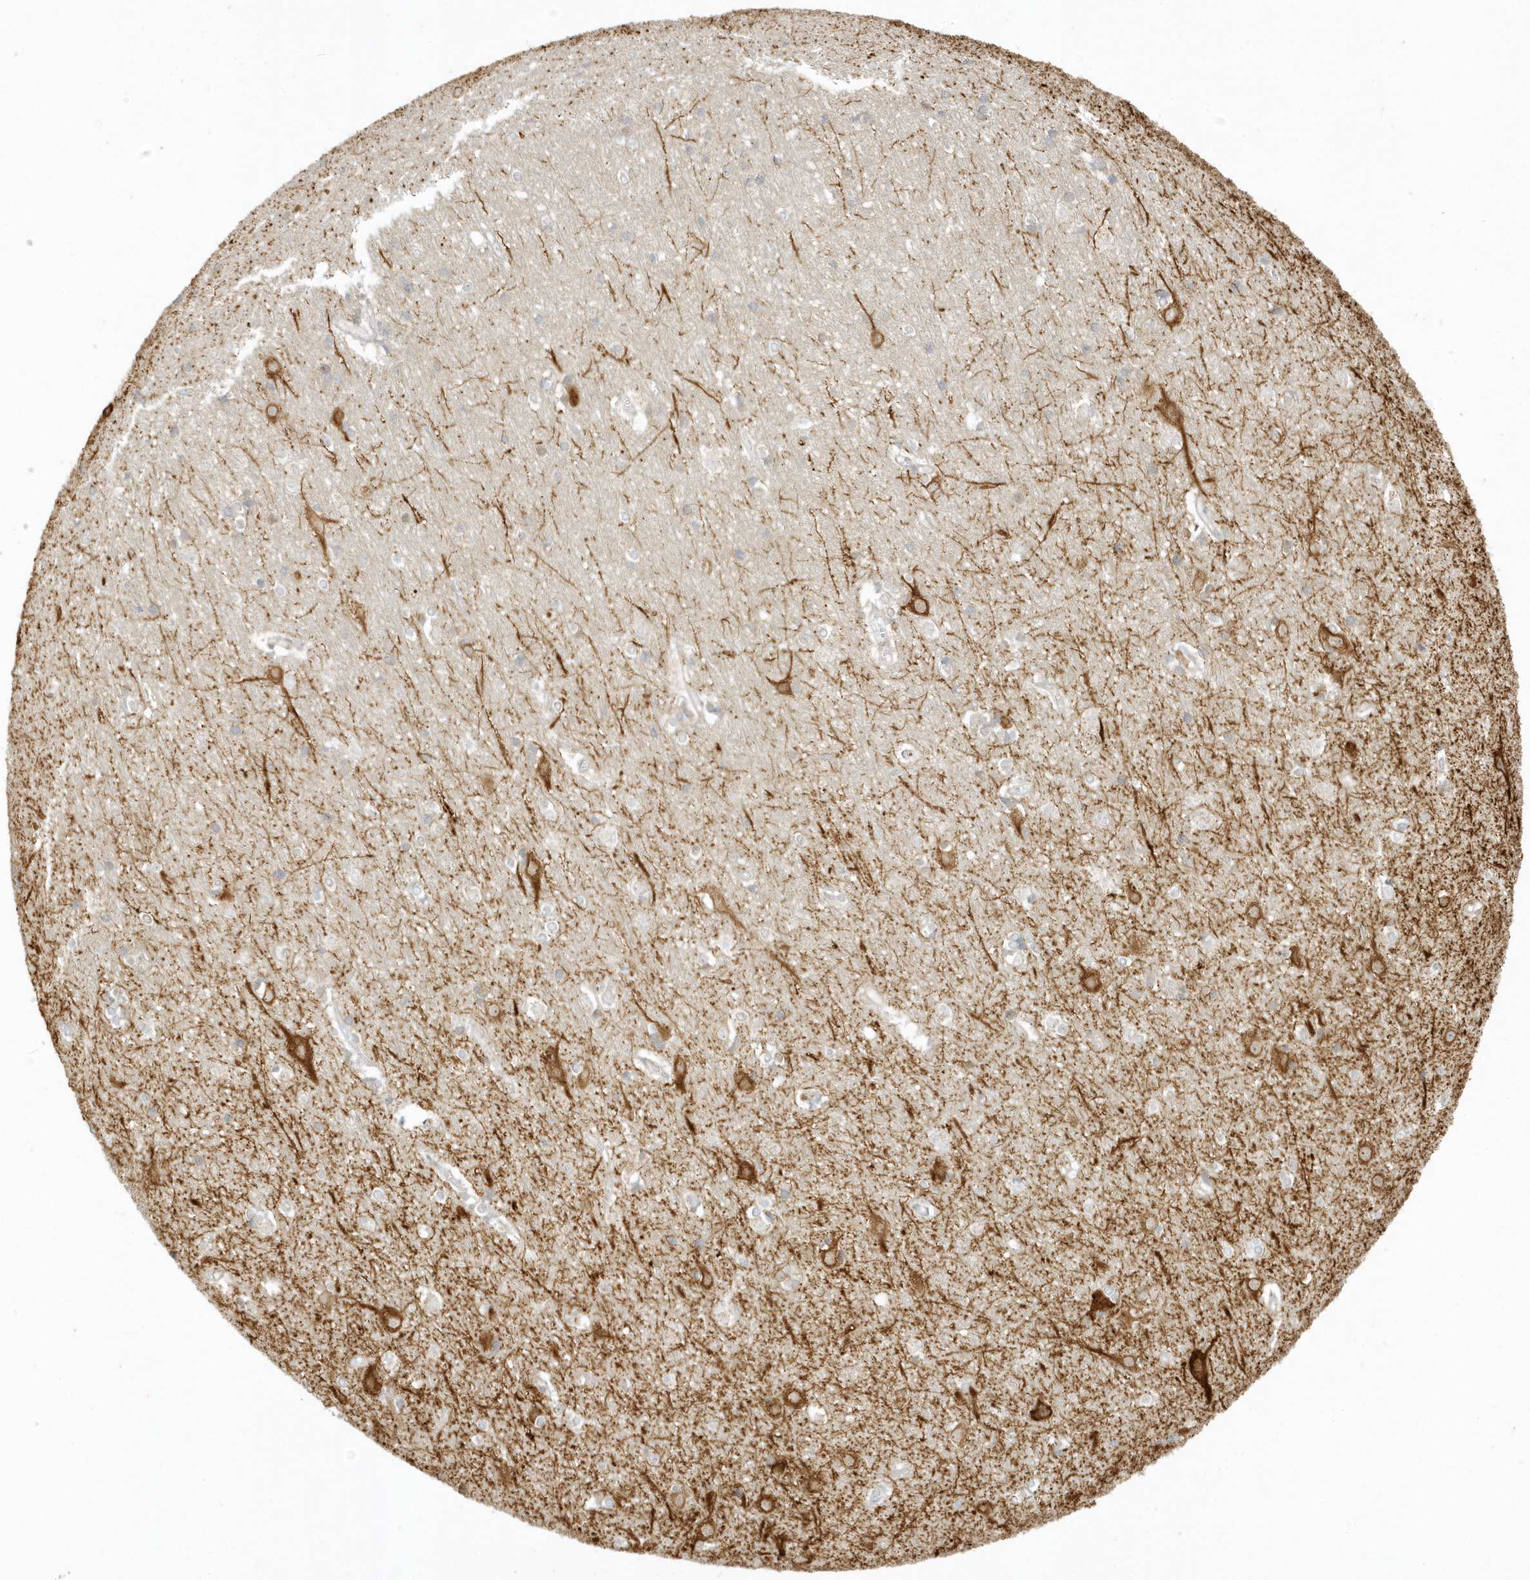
{"staining": {"intensity": "negative", "quantity": "none", "location": "none"}, "tissue": "cerebral cortex", "cell_type": "Endothelial cells", "image_type": "normal", "snomed": [{"axis": "morphology", "description": "Normal tissue, NOS"}, {"axis": "topography", "description": "Cerebral cortex"}], "caption": "Cerebral cortex stained for a protein using IHC shows no positivity endothelial cells.", "gene": "ZBTB8A", "patient": {"sex": "male", "age": 54}}